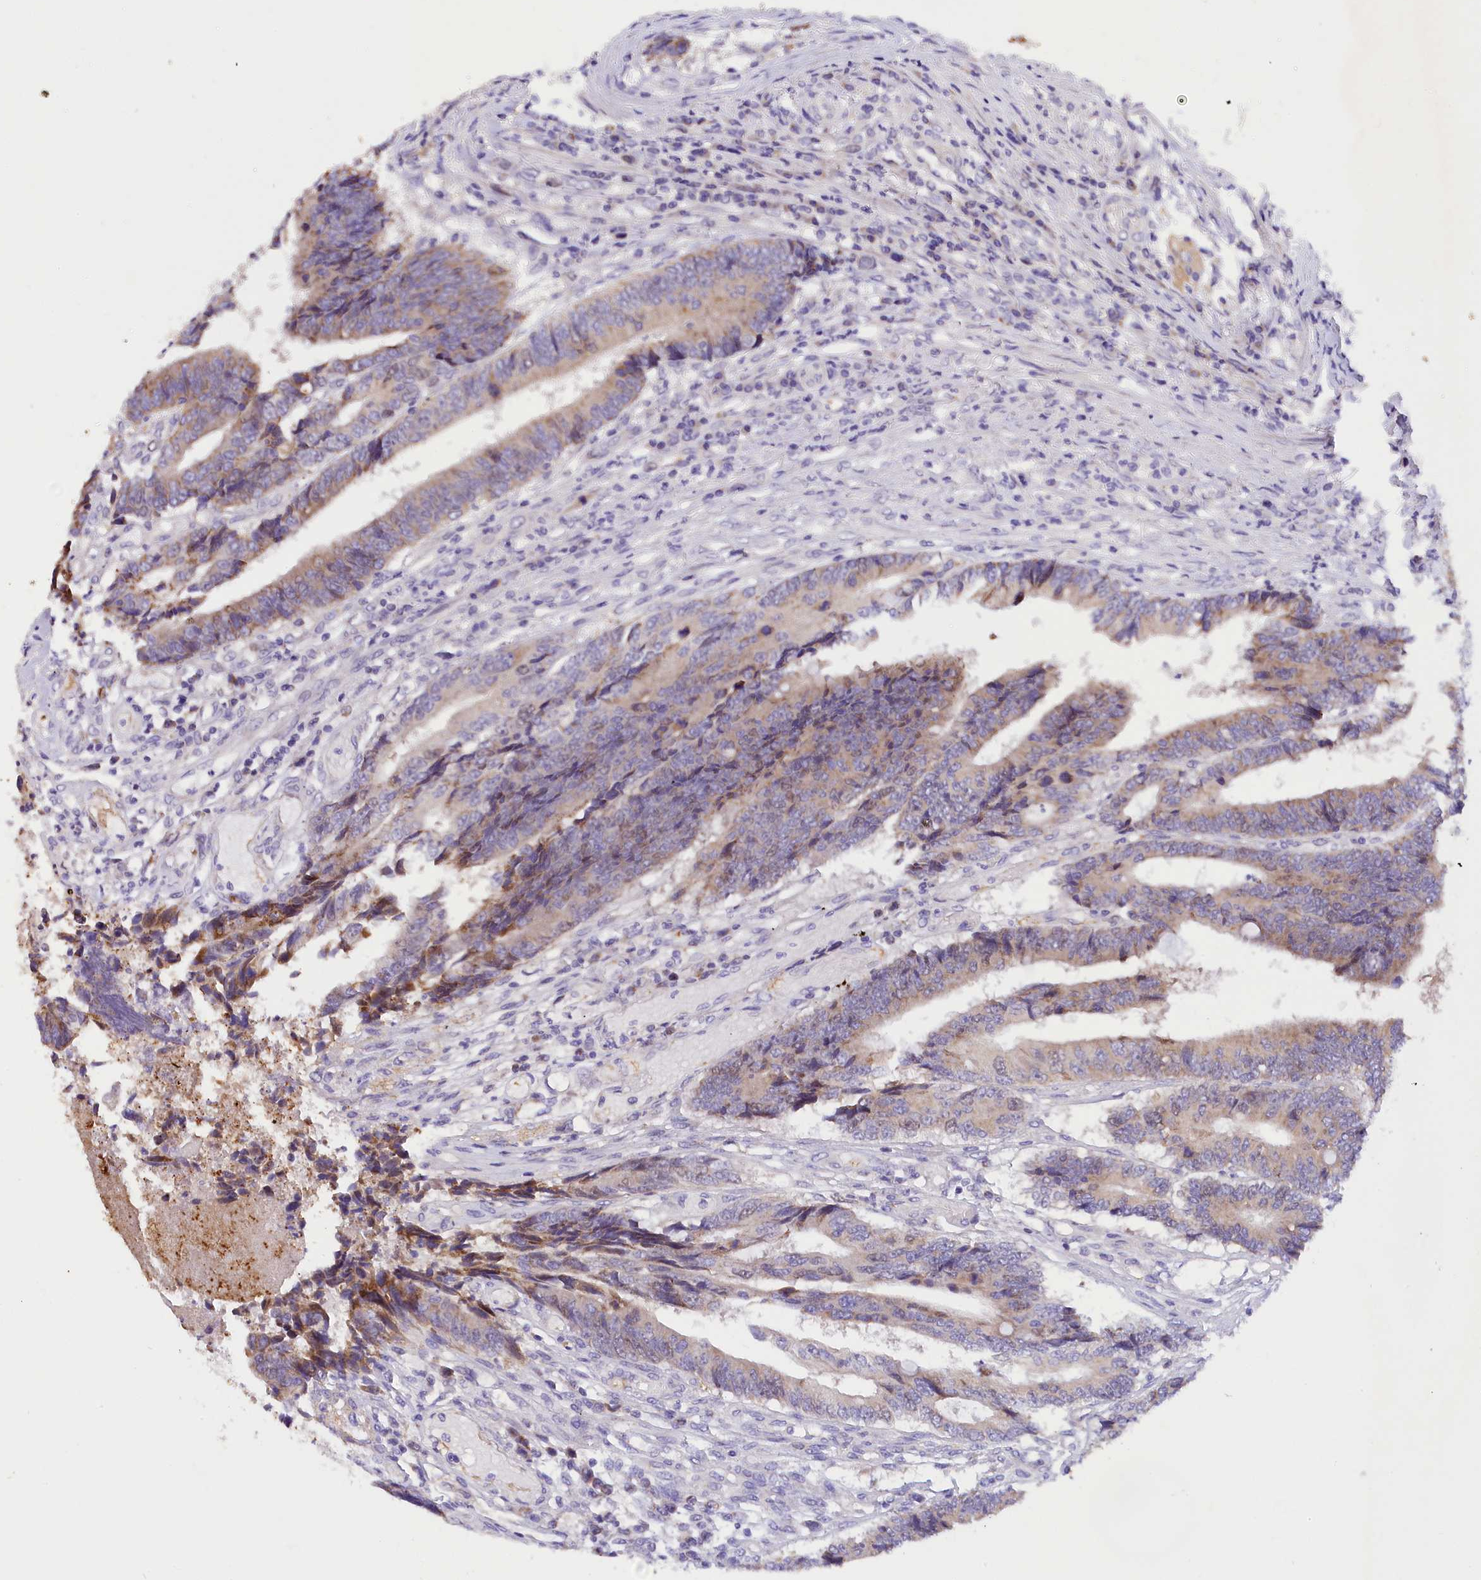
{"staining": {"intensity": "weak", "quantity": "25%-75%", "location": "cytoplasmic/membranous"}, "tissue": "colorectal cancer", "cell_type": "Tumor cells", "image_type": "cancer", "snomed": [{"axis": "morphology", "description": "Adenocarcinoma, NOS"}, {"axis": "topography", "description": "Rectum"}], "caption": "Protein staining shows weak cytoplasmic/membranous staining in about 25%-75% of tumor cells in colorectal cancer (adenocarcinoma).", "gene": "PKIA", "patient": {"sex": "male", "age": 84}}